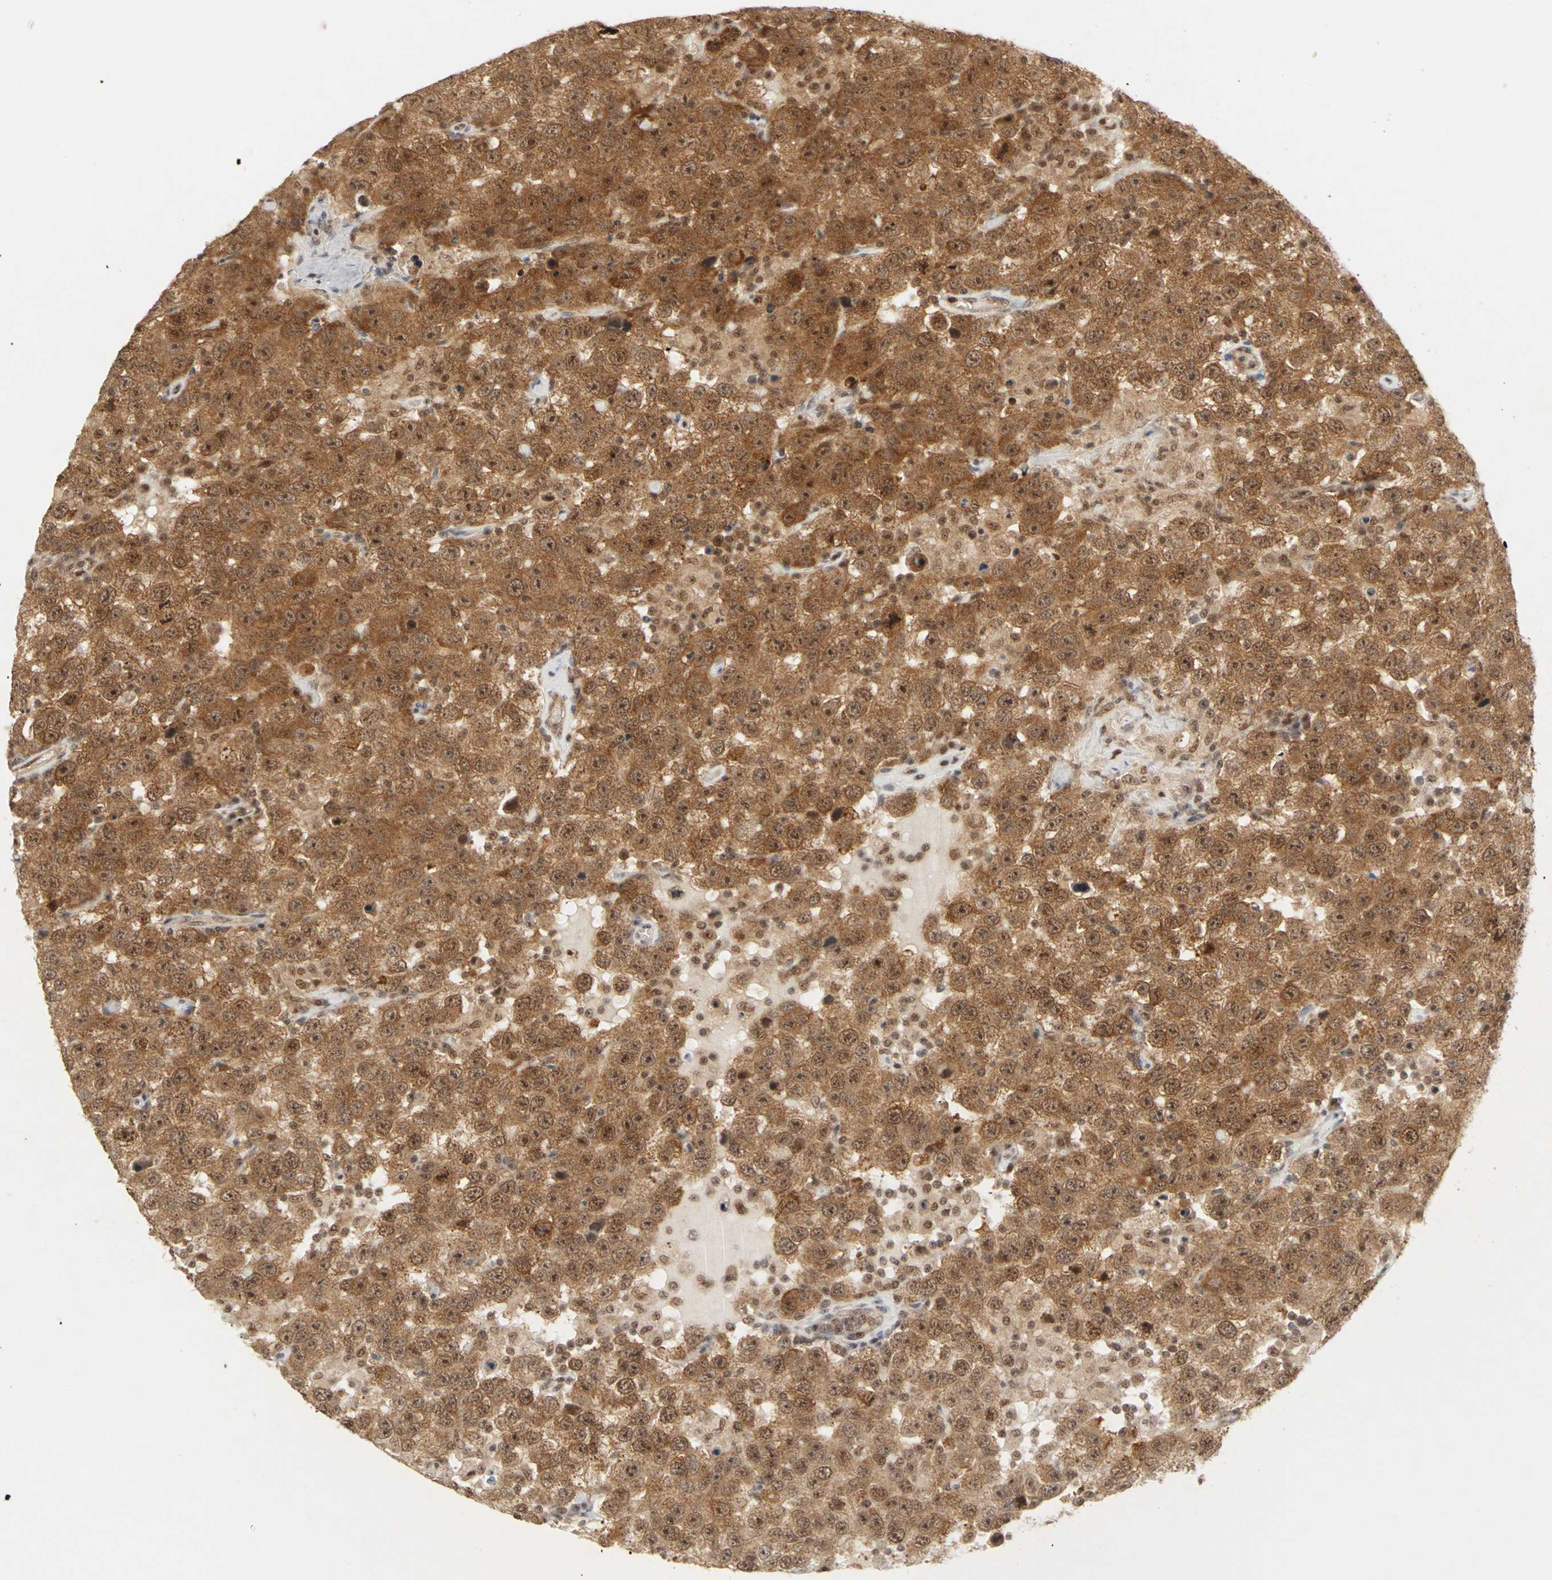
{"staining": {"intensity": "moderate", "quantity": ">75%", "location": "cytoplasmic/membranous,nuclear"}, "tissue": "testis cancer", "cell_type": "Tumor cells", "image_type": "cancer", "snomed": [{"axis": "morphology", "description": "Seminoma, NOS"}, {"axis": "topography", "description": "Testis"}], "caption": "DAB (3,3'-diaminobenzidine) immunohistochemical staining of testis cancer (seminoma) exhibits moderate cytoplasmic/membranous and nuclear protein expression in about >75% of tumor cells. (Stains: DAB in brown, nuclei in blue, Microscopy: brightfield microscopy at high magnification).", "gene": "CSNK2B", "patient": {"sex": "male", "age": 41}}